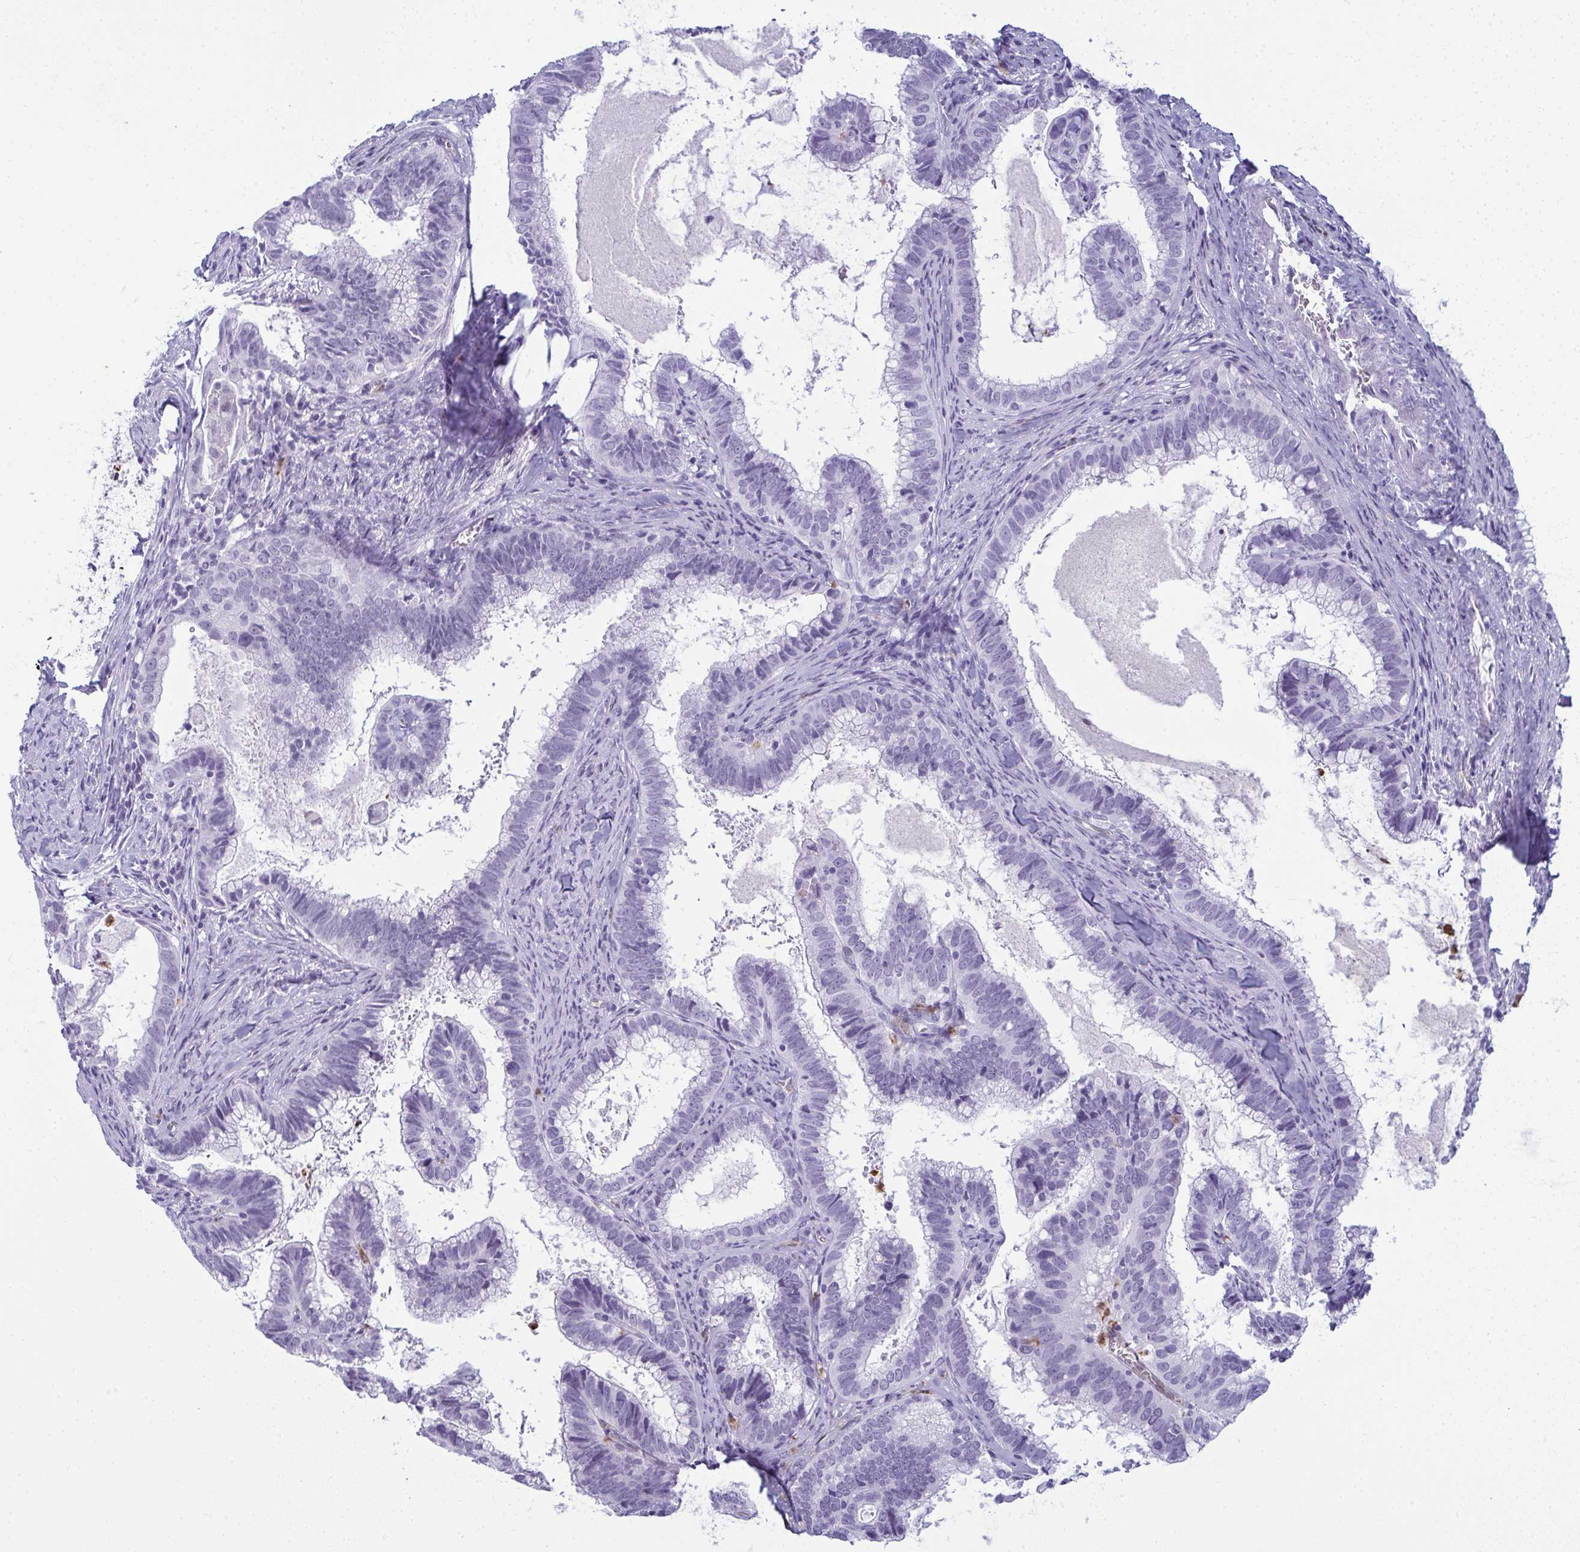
{"staining": {"intensity": "negative", "quantity": "none", "location": "none"}, "tissue": "cervical cancer", "cell_type": "Tumor cells", "image_type": "cancer", "snomed": [{"axis": "morphology", "description": "Adenocarcinoma, NOS"}, {"axis": "topography", "description": "Cervix"}], "caption": "The immunohistochemistry photomicrograph has no significant staining in tumor cells of cervical cancer tissue.", "gene": "CDA", "patient": {"sex": "female", "age": 61}}